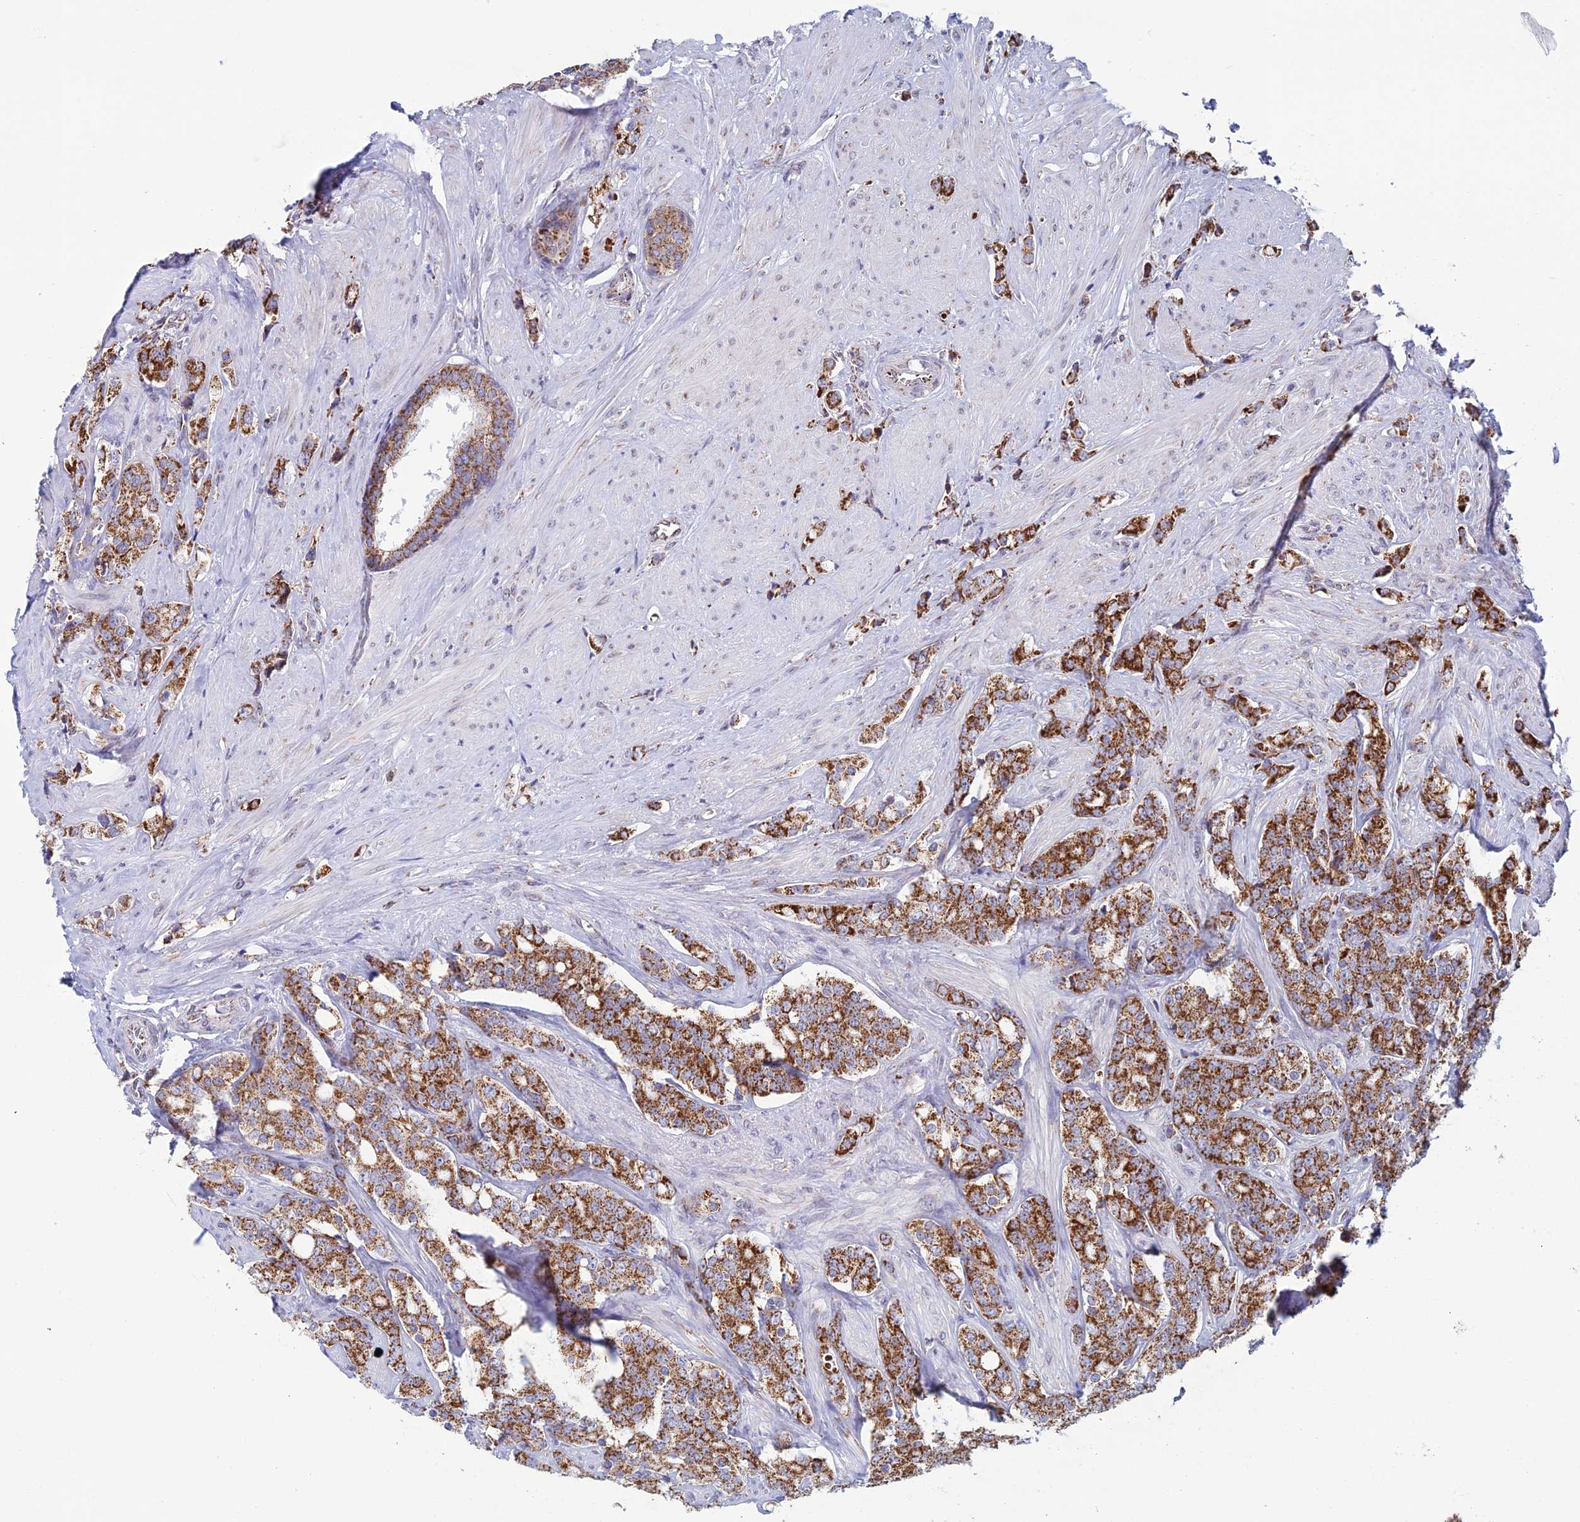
{"staining": {"intensity": "strong", "quantity": ">75%", "location": "cytoplasmic/membranous"}, "tissue": "prostate cancer", "cell_type": "Tumor cells", "image_type": "cancer", "snomed": [{"axis": "morphology", "description": "Adenocarcinoma, High grade"}, {"axis": "topography", "description": "Prostate"}], "caption": "Strong cytoplasmic/membranous protein staining is appreciated in about >75% of tumor cells in prostate cancer (adenocarcinoma (high-grade)).", "gene": "ZNG1B", "patient": {"sex": "male", "age": 62}}